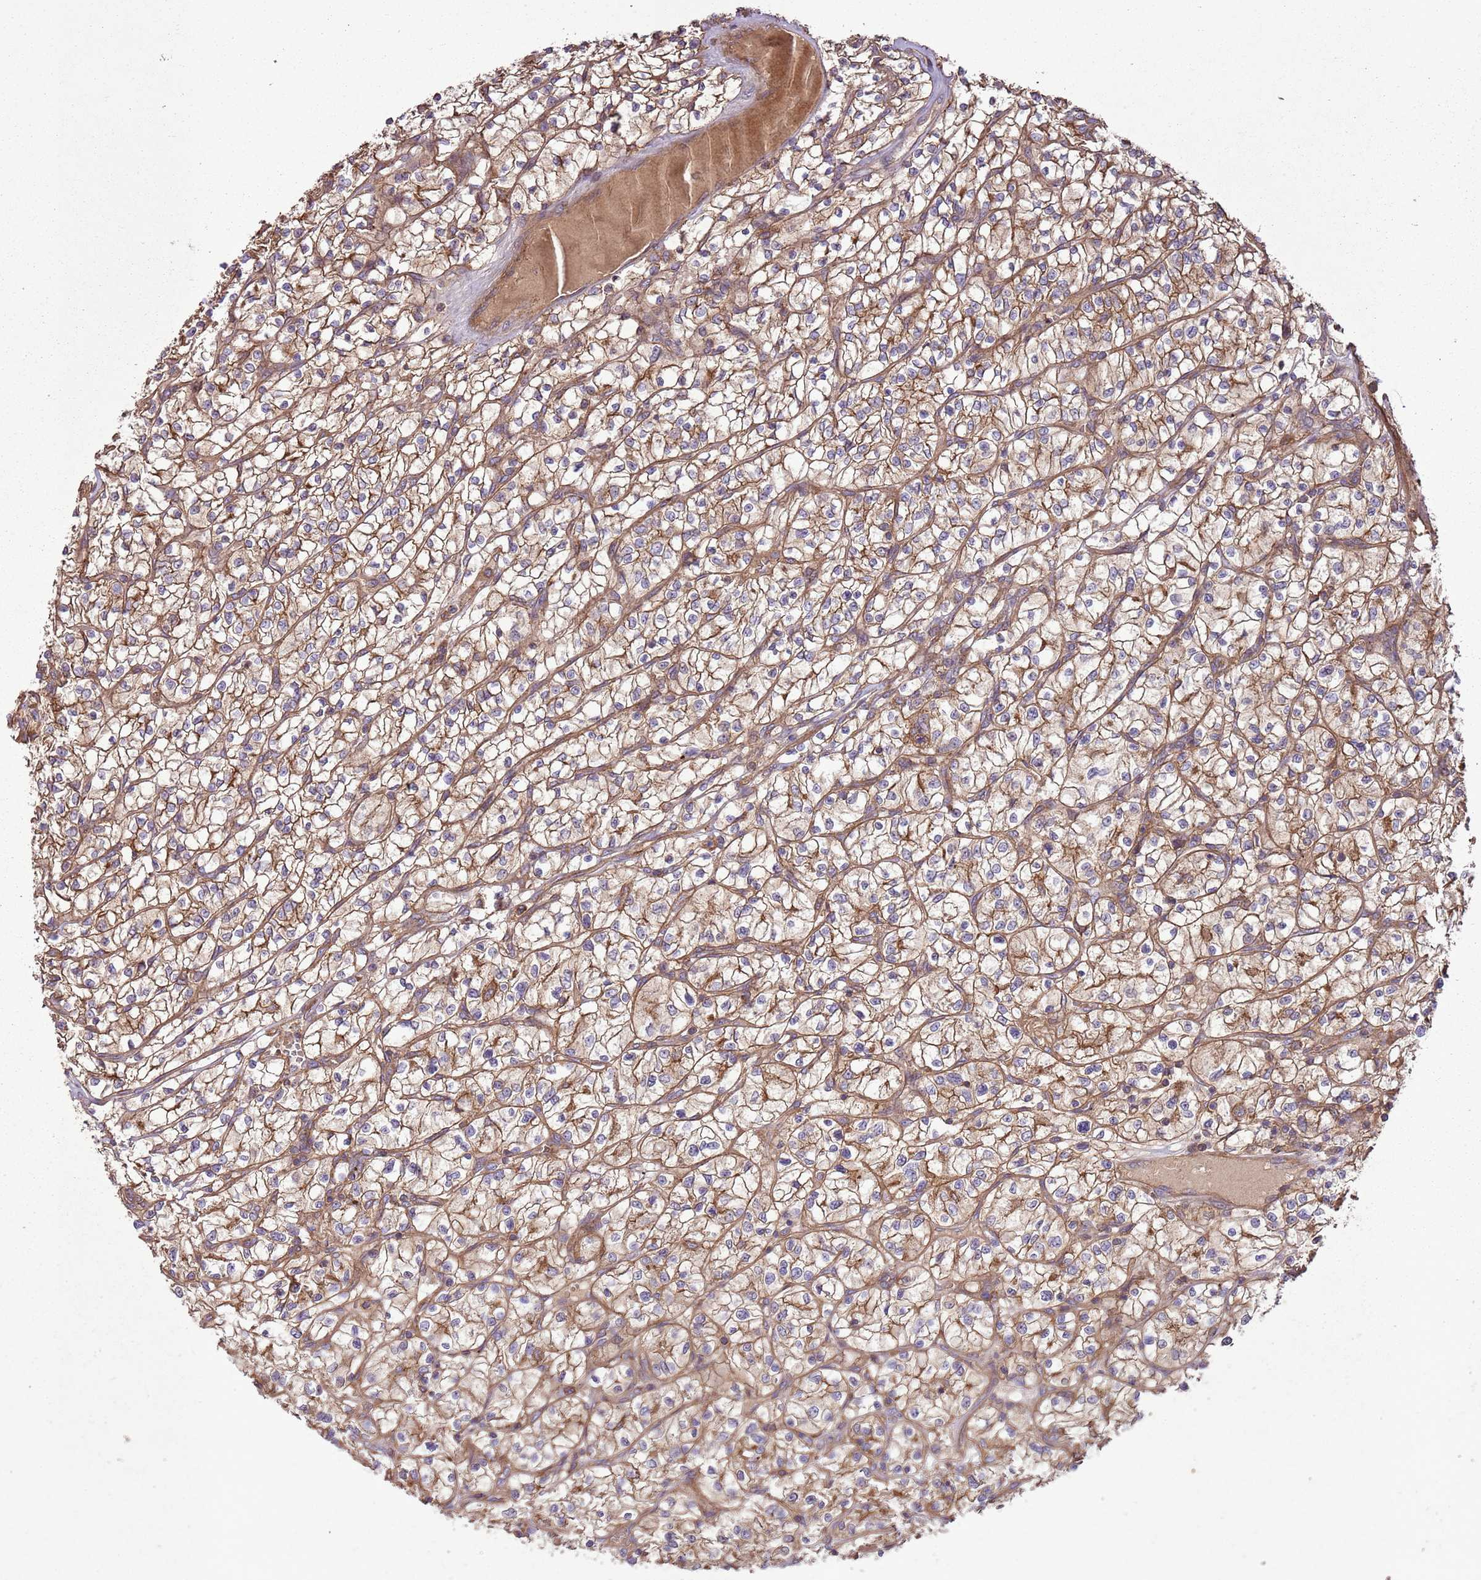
{"staining": {"intensity": "moderate", "quantity": ">75%", "location": "cytoplasmic/membranous"}, "tissue": "renal cancer", "cell_type": "Tumor cells", "image_type": "cancer", "snomed": [{"axis": "morphology", "description": "Adenocarcinoma, NOS"}, {"axis": "topography", "description": "Kidney"}], "caption": "Adenocarcinoma (renal) was stained to show a protein in brown. There is medium levels of moderate cytoplasmic/membranous staining in approximately >75% of tumor cells. (IHC, brightfield microscopy, high magnification).", "gene": "ANKRD24", "patient": {"sex": "female", "age": 64}}